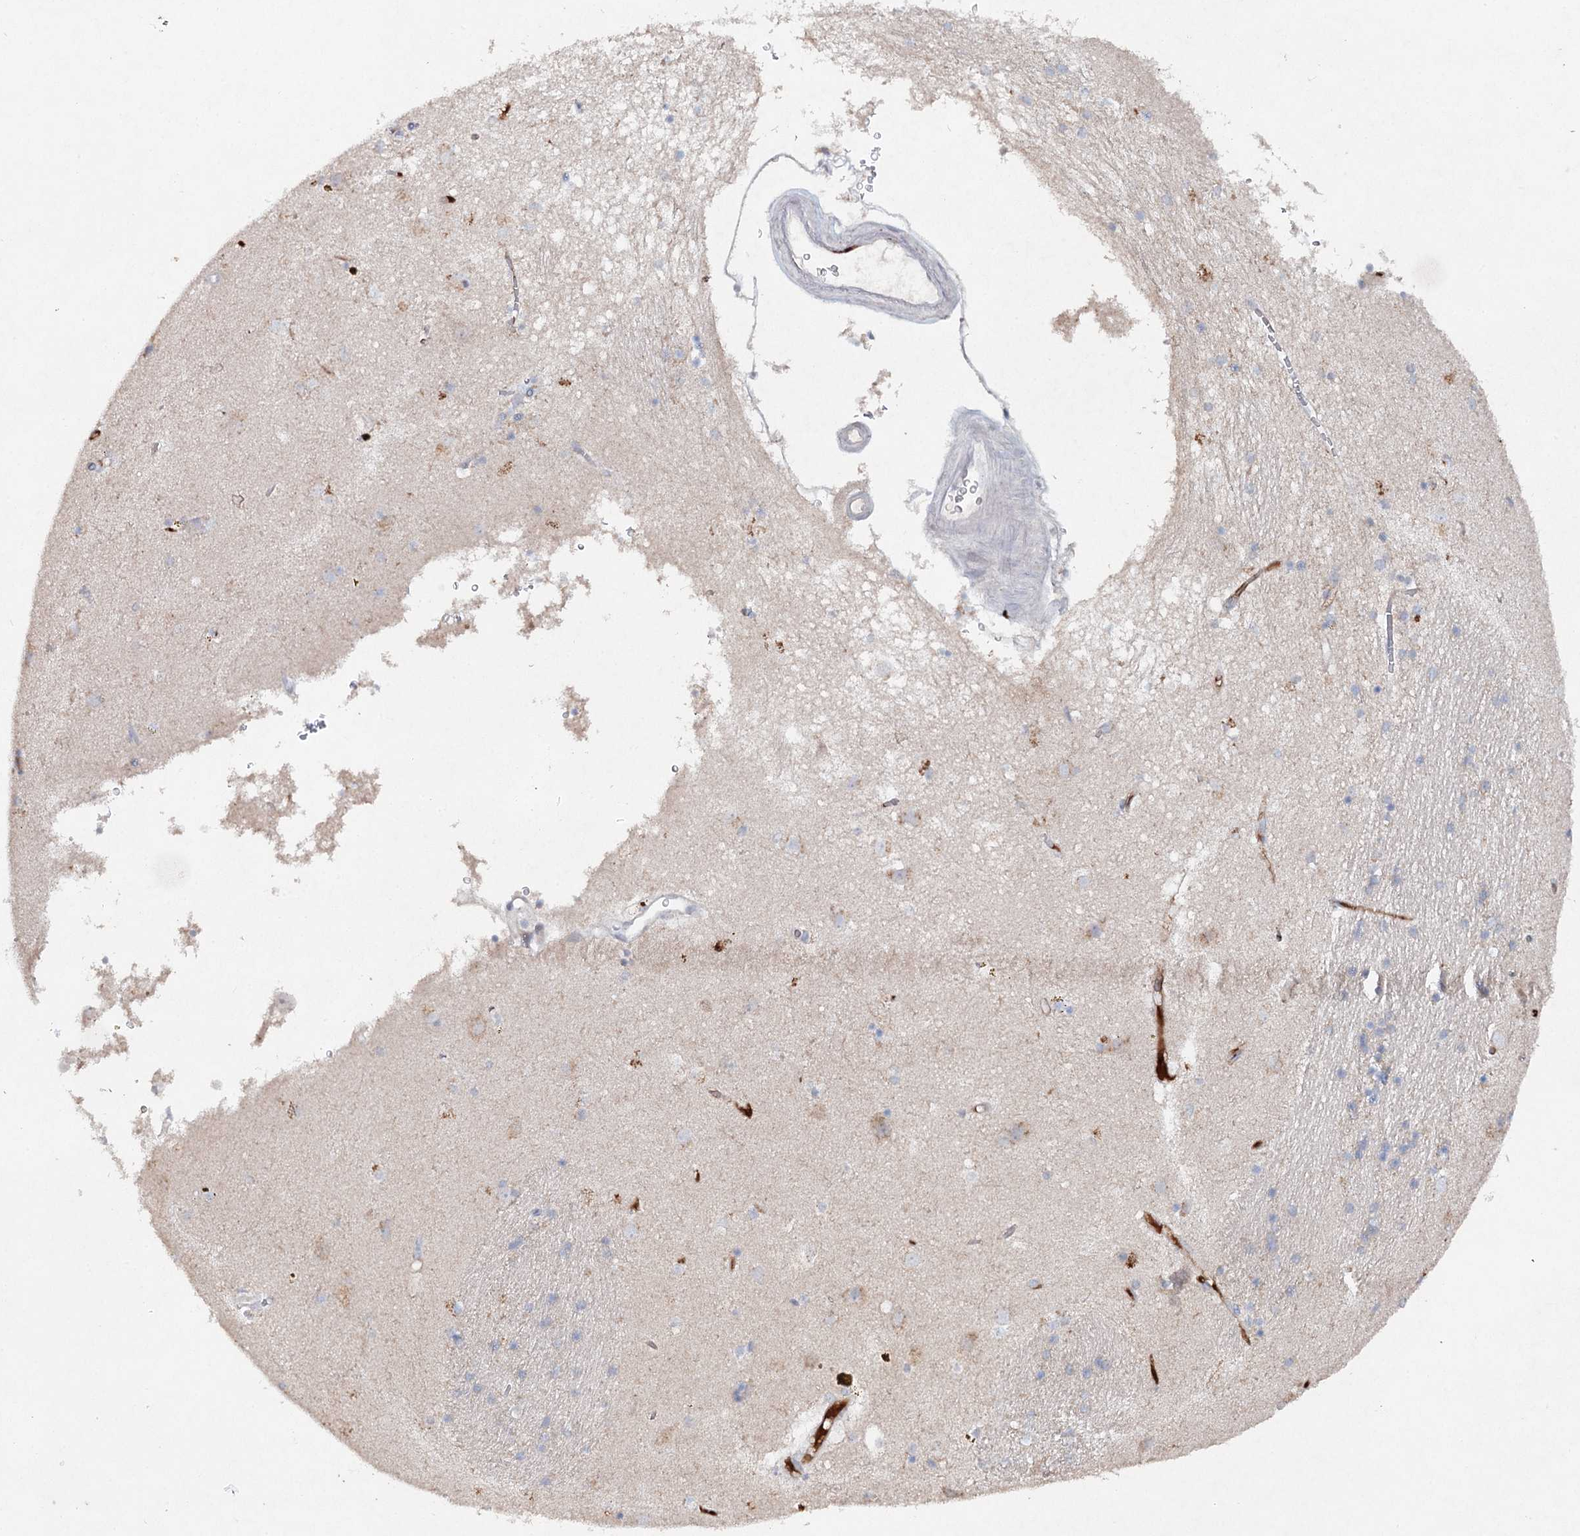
{"staining": {"intensity": "weak", "quantity": "<25%", "location": "cytoplasmic/membranous"}, "tissue": "caudate", "cell_type": "Glial cells", "image_type": "normal", "snomed": [{"axis": "morphology", "description": "Normal tissue, NOS"}, {"axis": "topography", "description": "Lateral ventricle wall"}], "caption": "Caudate was stained to show a protein in brown. There is no significant staining in glial cells. (DAB immunohistochemistry (IHC) visualized using brightfield microscopy, high magnification).", "gene": "RFX6", "patient": {"sex": "male", "age": 70}}